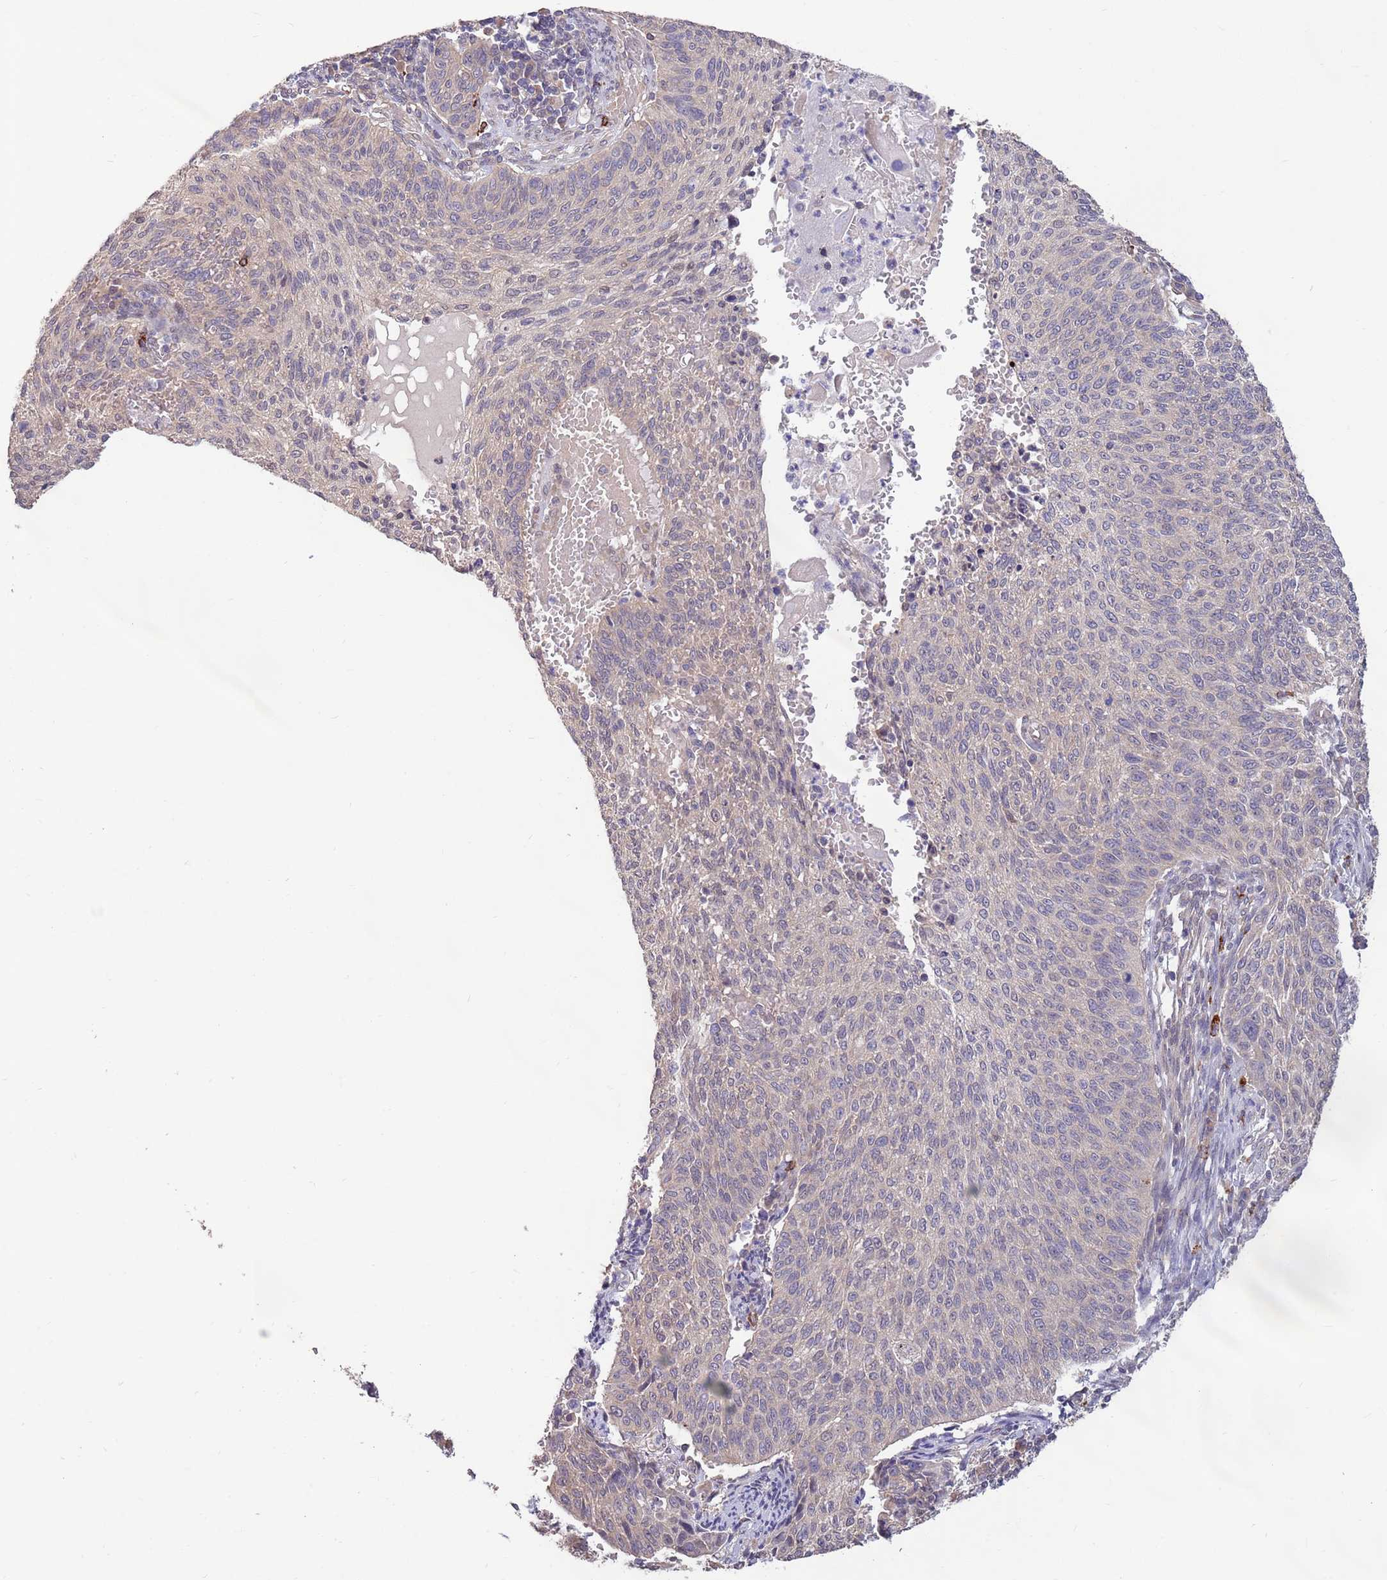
{"staining": {"intensity": "weak", "quantity": "25%-75%", "location": "cytoplasmic/membranous,nuclear"}, "tissue": "cervical cancer", "cell_type": "Tumor cells", "image_type": "cancer", "snomed": [{"axis": "morphology", "description": "Squamous cell carcinoma, NOS"}, {"axis": "topography", "description": "Cervix"}], "caption": "DAB (3,3'-diaminobenzidine) immunohistochemical staining of human squamous cell carcinoma (cervical) demonstrates weak cytoplasmic/membranous and nuclear protein staining in about 25%-75% of tumor cells. Using DAB (3,3'-diaminobenzidine) (brown) and hematoxylin (blue) stains, captured at high magnification using brightfield microscopy.", "gene": "MARVELD2", "patient": {"sex": "female", "age": 70}}